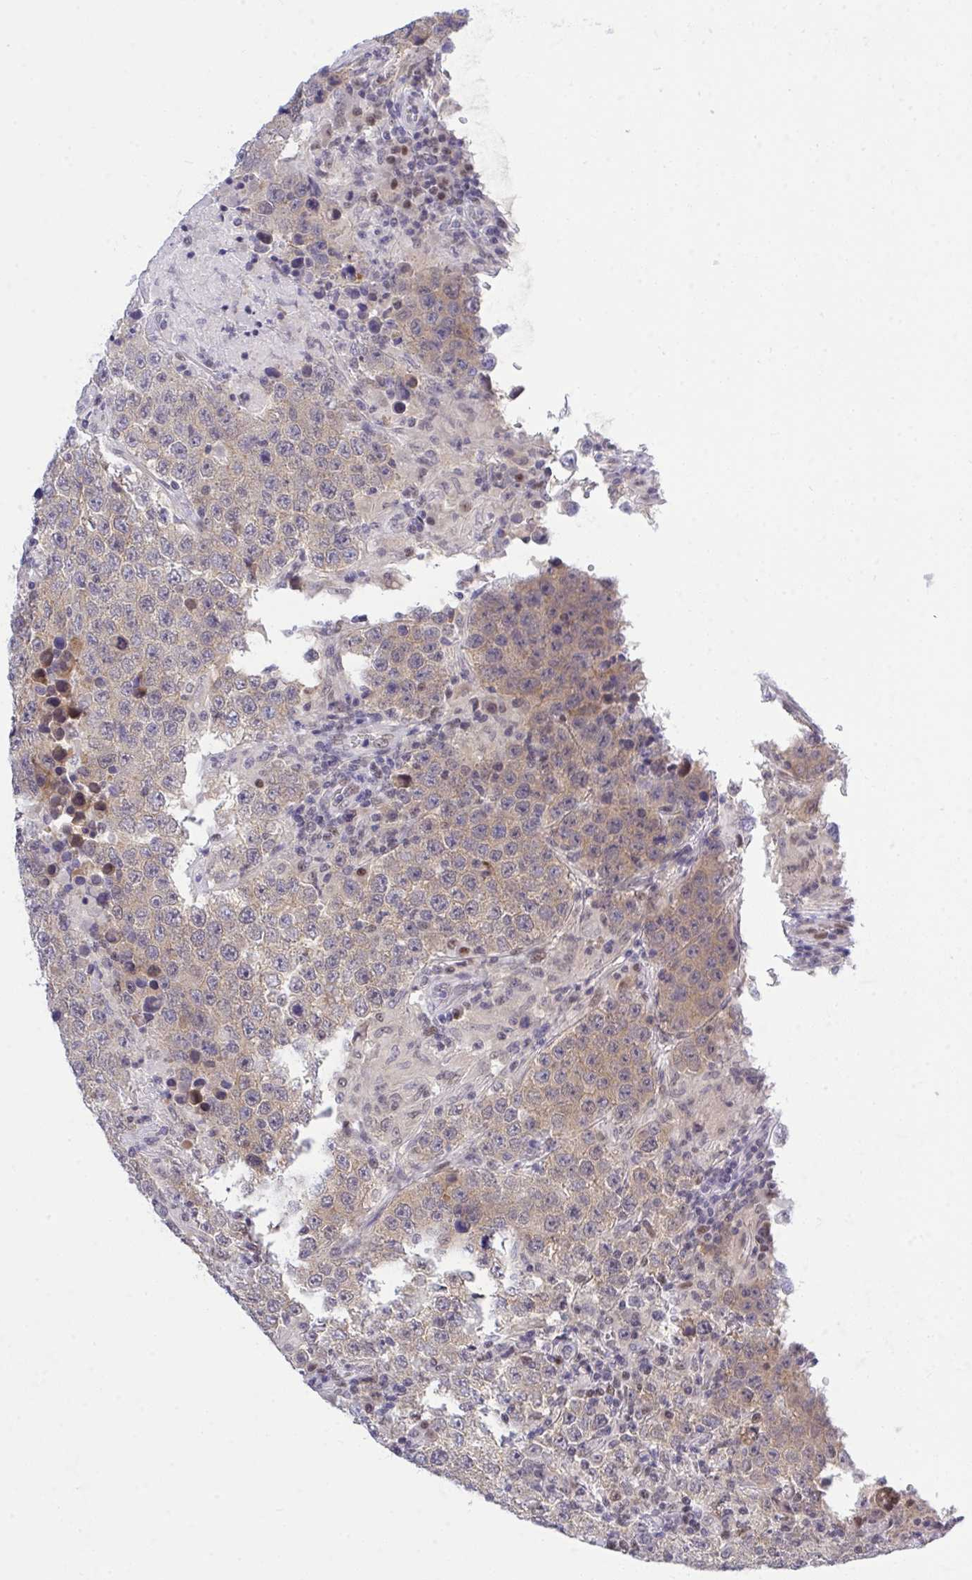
{"staining": {"intensity": "weak", "quantity": "25%-75%", "location": "cytoplasmic/membranous"}, "tissue": "testis cancer", "cell_type": "Tumor cells", "image_type": "cancer", "snomed": [{"axis": "morphology", "description": "Normal tissue, NOS"}, {"axis": "morphology", "description": "Urothelial carcinoma, High grade"}, {"axis": "morphology", "description": "Seminoma, NOS"}, {"axis": "morphology", "description": "Carcinoma, Embryonal, NOS"}, {"axis": "topography", "description": "Urinary bladder"}, {"axis": "topography", "description": "Testis"}], "caption": "Weak cytoplasmic/membranous expression for a protein is seen in approximately 25%-75% of tumor cells of testis high-grade urothelial carcinoma using immunohistochemistry.", "gene": "THOP1", "patient": {"sex": "male", "age": 41}}